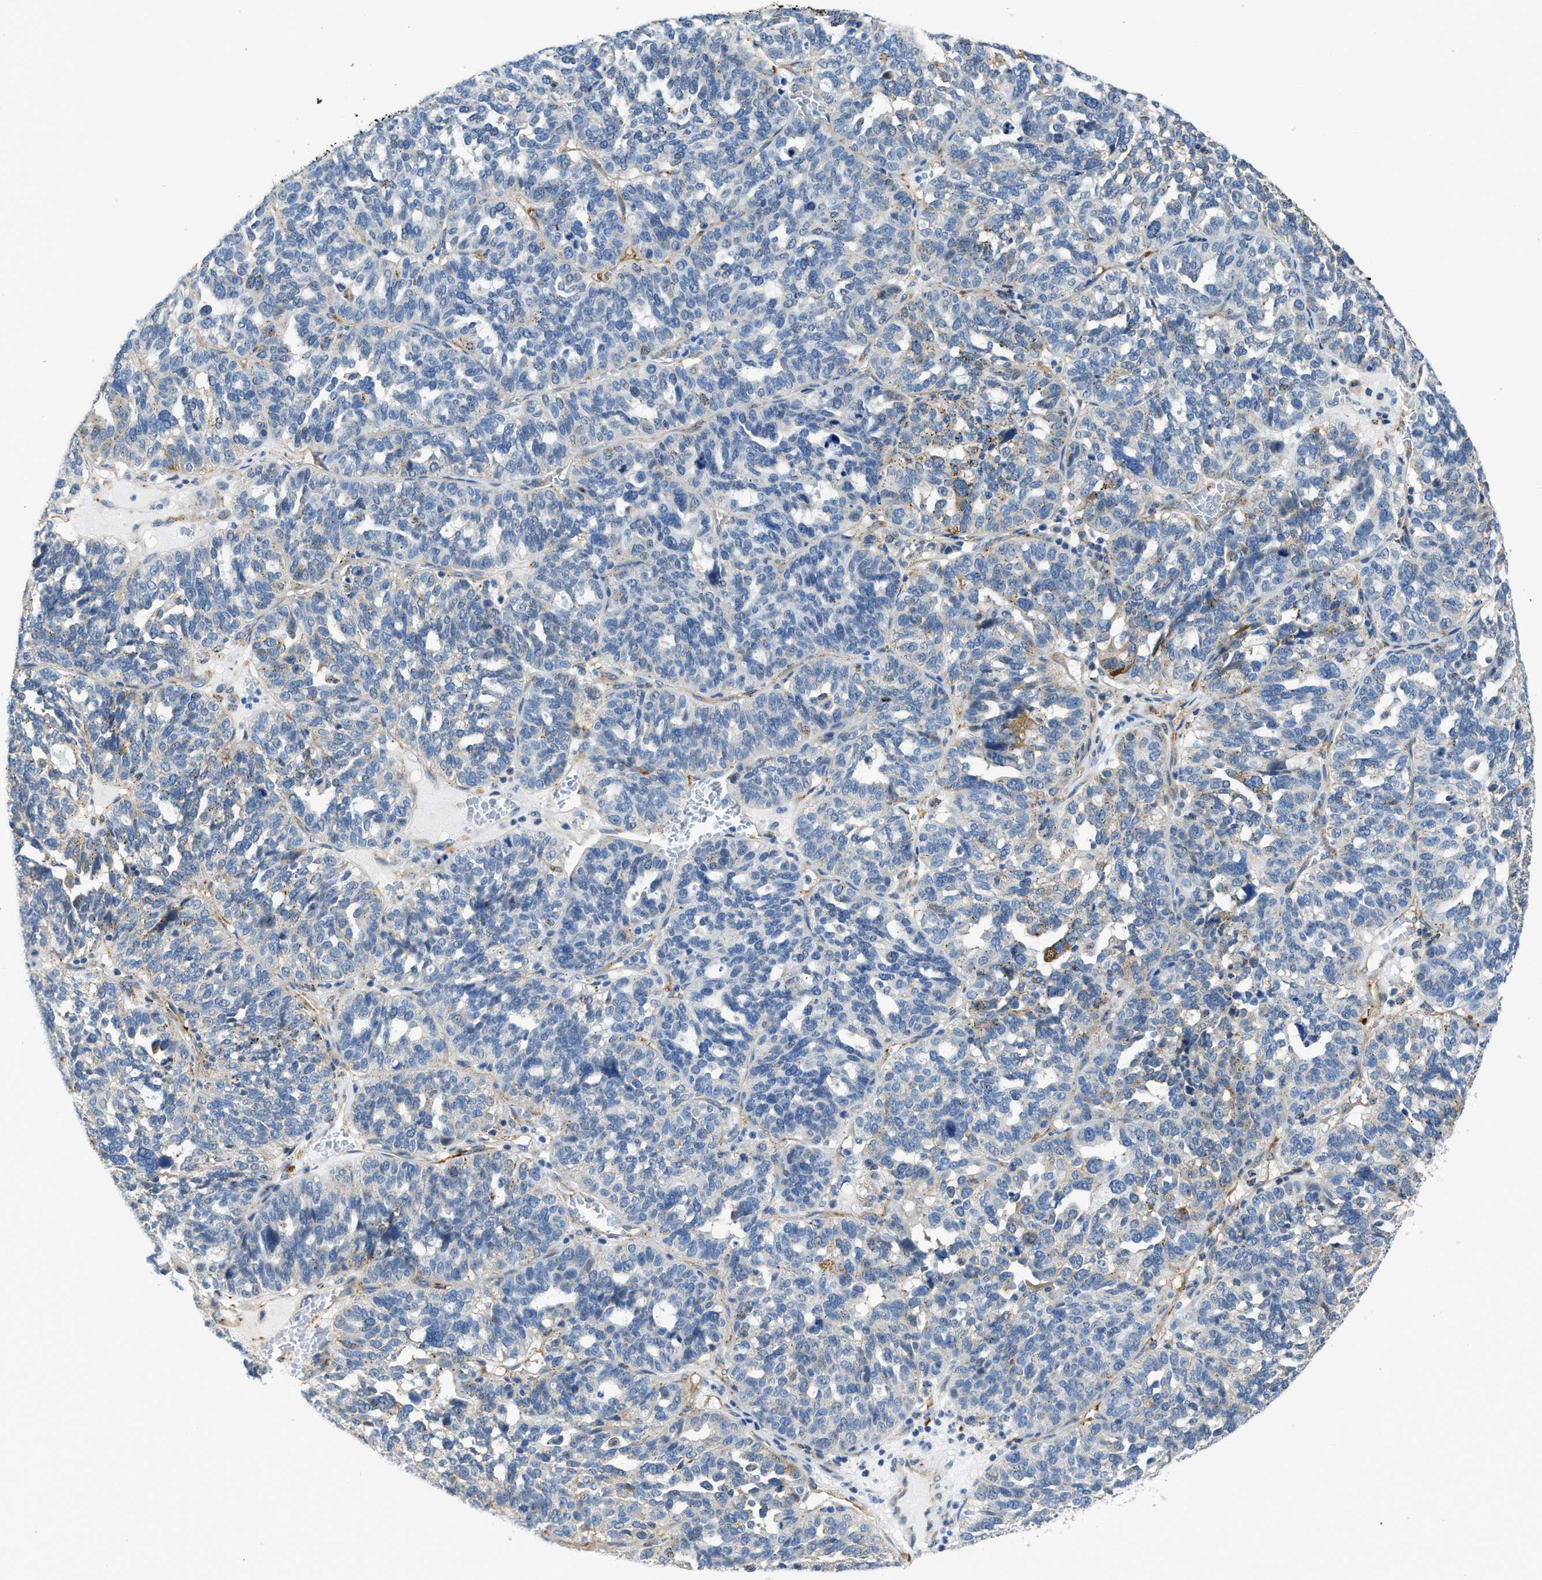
{"staining": {"intensity": "weak", "quantity": "25%-75%", "location": "cytoplasmic/membranous"}, "tissue": "ovarian cancer", "cell_type": "Tumor cells", "image_type": "cancer", "snomed": [{"axis": "morphology", "description": "Cystadenocarcinoma, serous, NOS"}, {"axis": "topography", "description": "Ovary"}], "caption": "Protein positivity by immunohistochemistry (IHC) demonstrates weak cytoplasmic/membranous positivity in approximately 25%-75% of tumor cells in ovarian cancer (serous cystadenocarcinoma). Immunohistochemistry (ihc) stains the protein in brown and the nuclei are stained blue.", "gene": "ZSWIM5", "patient": {"sex": "female", "age": 59}}